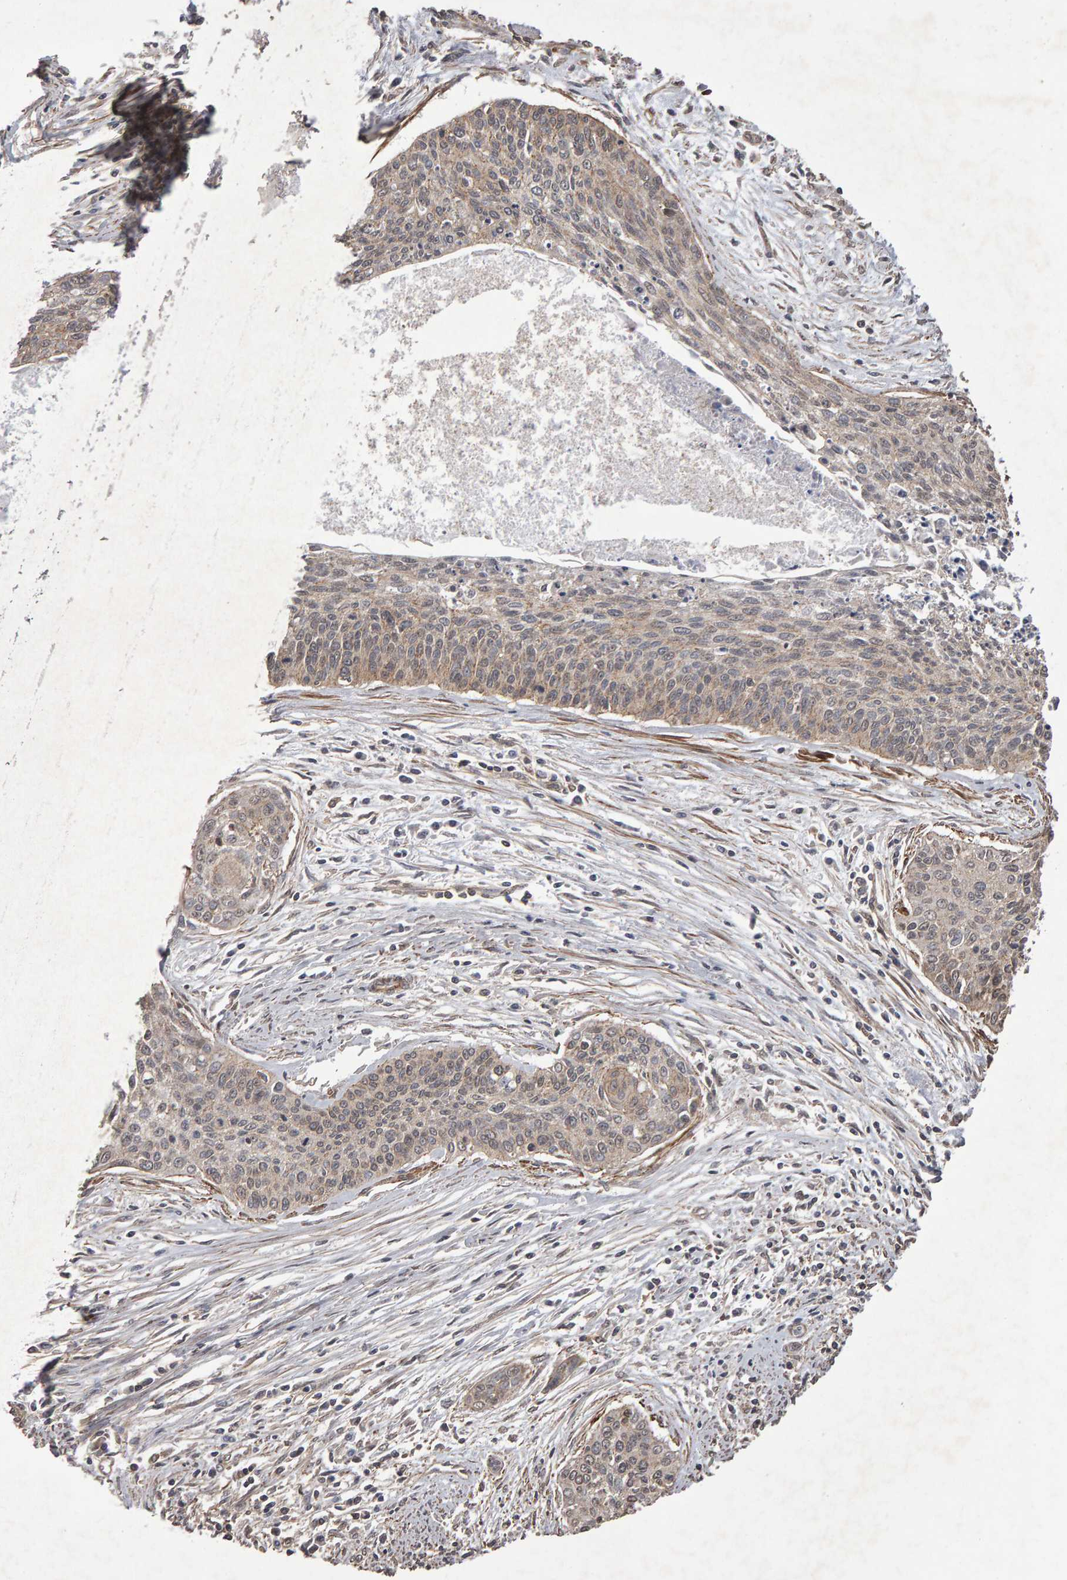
{"staining": {"intensity": "weak", "quantity": "<25%", "location": "cytoplasmic/membranous"}, "tissue": "cervical cancer", "cell_type": "Tumor cells", "image_type": "cancer", "snomed": [{"axis": "morphology", "description": "Squamous cell carcinoma, NOS"}, {"axis": "topography", "description": "Cervix"}], "caption": "Cervical squamous cell carcinoma stained for a protein using immunohistochemistry reveals no positivity tumor cells.", "gene": "SCRIB", "patient": {"sex": "female", "age": 55}}